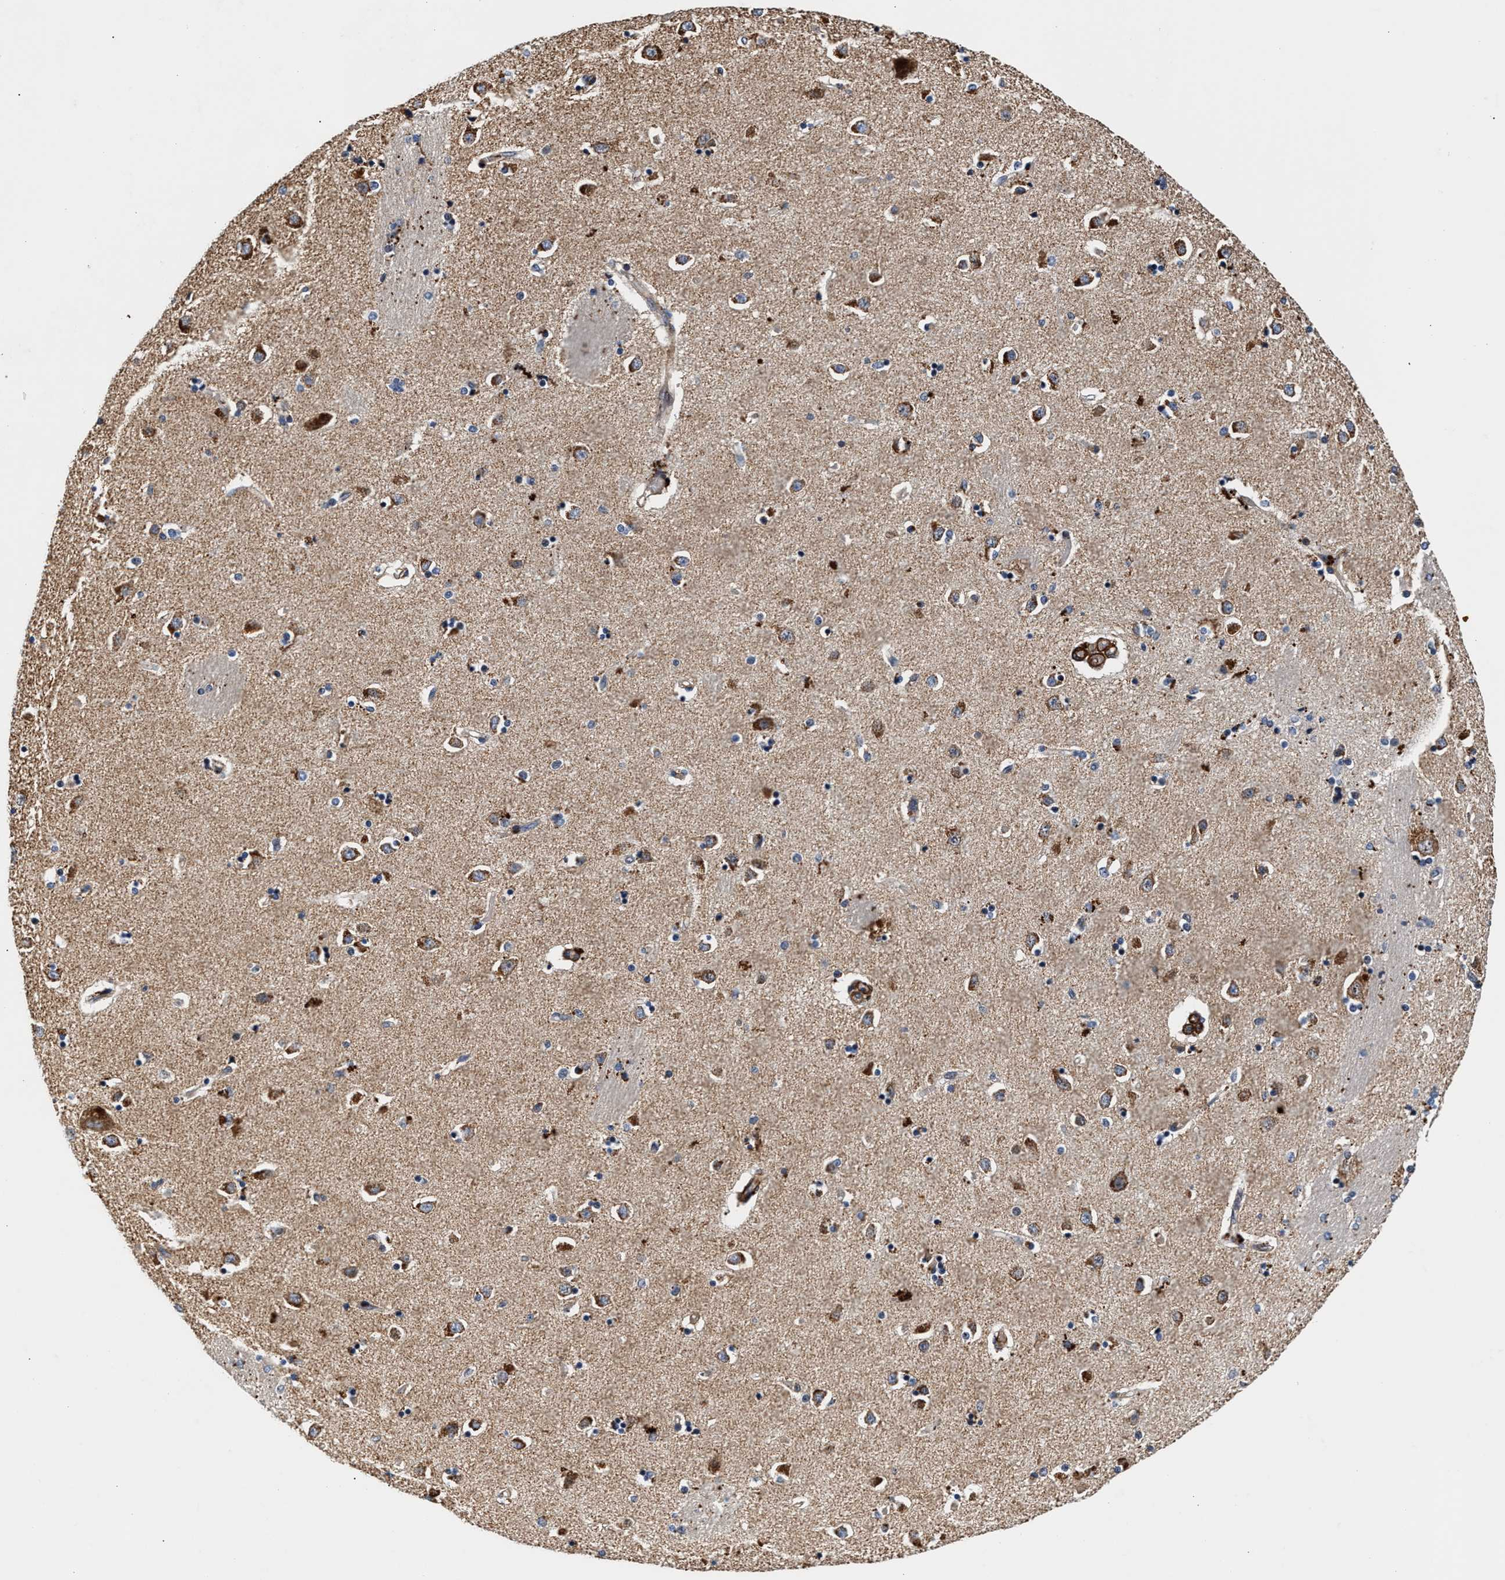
{"staining": {"intensity": "moderate", "quantity": "<25%", "location": "cytoplasmic/membranous"}, "tissue": "caudate", "cell_type": "Glial cells", "image_type": "normal", "snomed": [{"axis": "morphology", "description": "Normal tissue, NOS"}, {"axis": "topography", "description": "Lateral ventricle wall"}], "caption": "Moderate cytoplasmic/membranous expression is seen in about <25% of glial cells in benign caudate. The staining is performed using DAB brown chromogen to label protein expression. The nuclei are counter-stained blue using hematoxylin.", "gene": "SGK1", "patient": {"sex": "female", "age": 54}}